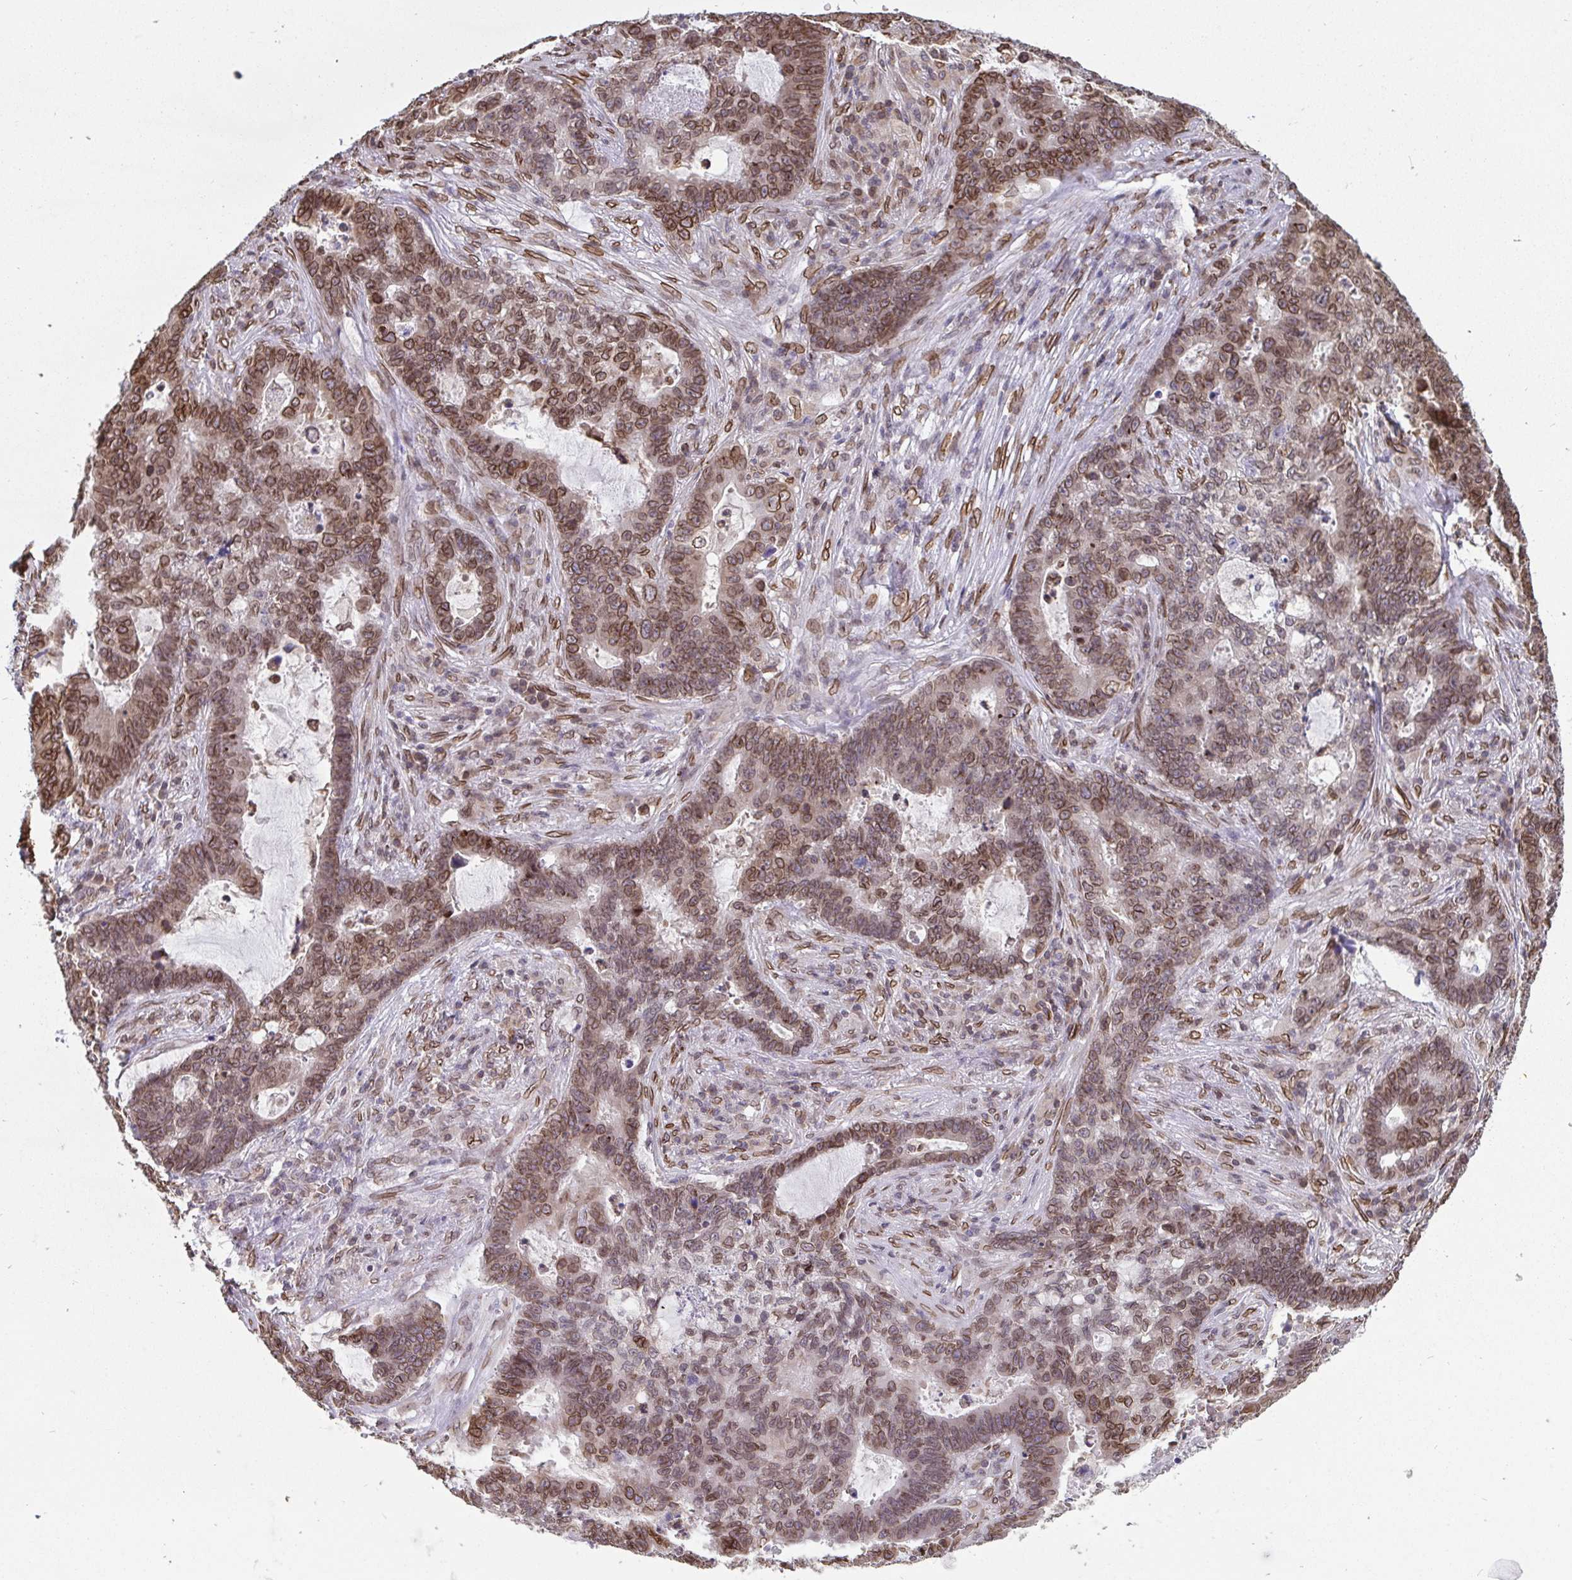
{"staining": {"intensity": "moderate", "quantity": ">75%", "location": "cytoplasmic/membranous,nuclear"}, "tissue": "lung cancer", "cell_type": "Tumor cells", "image_type": "cancer", "snomed": [{"axis": "morphology", "description": "Aneuploidy"}, {"axis": "morphology", "description": "Adenocarcinoma, NOS"}, {"axis": "morphology", "description": "Adenocarcinoma primary or metastatic"}, {"axis": "topography", "description": "Lung"}], "caption": "Lung cancer stained with a brown dye reveals moderate cytoplasmic/membranous and nuclear positive expression in about >75% of tumor cells.", "gene": "EMD", "patient": {"sex": "female", "age": 75}}